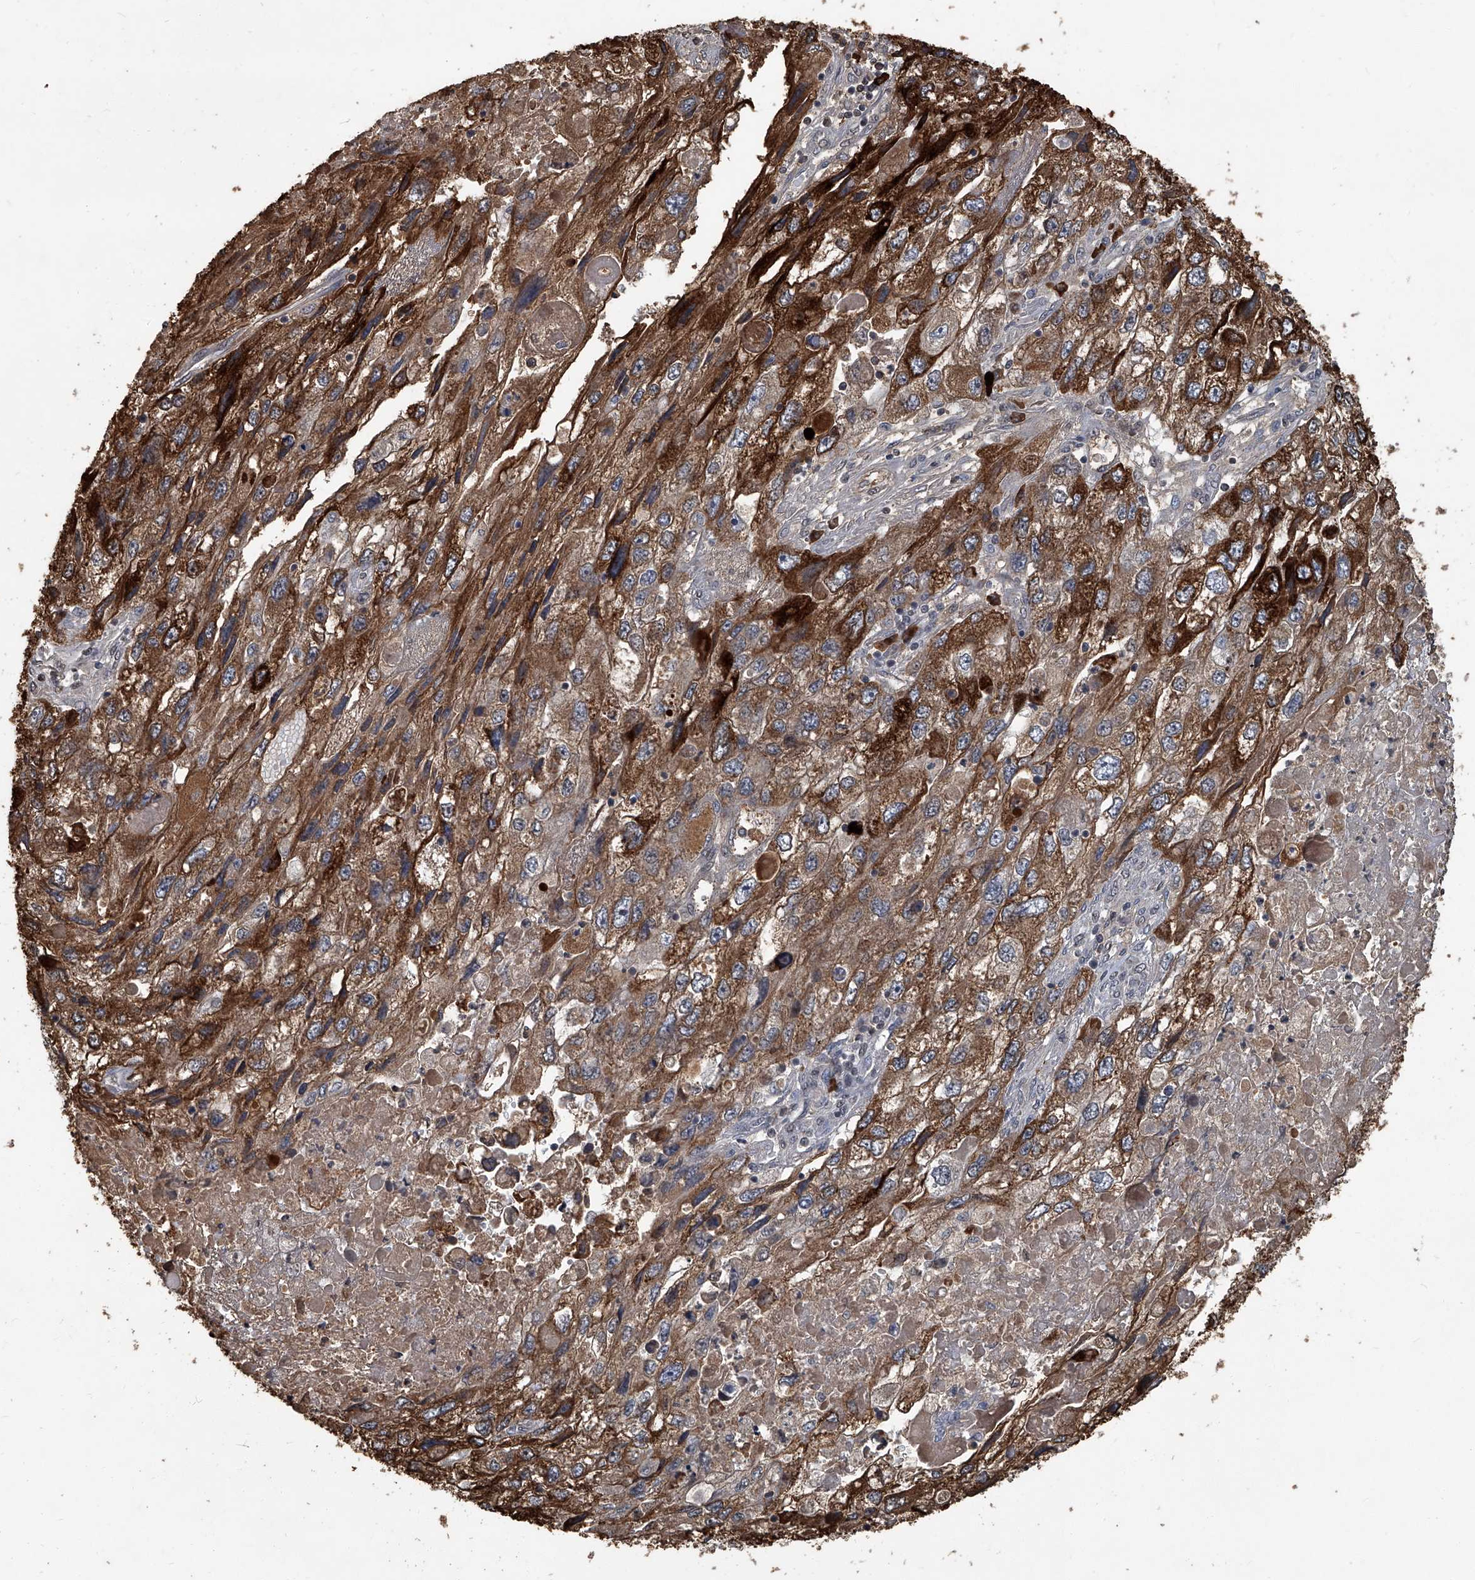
{"staining": {"intensity": "moderate", "quantity": ">75%", "location": "cytoplasmic/membranous"}, "tissue": "endometrial cancer", "cell_type": "Tumor cells", "image_type": "cancer", "snomed": [{"axis": "morphology", "description": "Adenocarcinoma, NOS"}, {"axis": "topography", "description": "Endometrium"}], "caption": "This image reveals immunohistochemistry staining of adenocarcinoma (endometrial), with medium moderate cytoplasmic/membranous staining in about >75% of tumor cells.", "gene": "GPR132", "patient": {"sex": "female", "age": 49}}